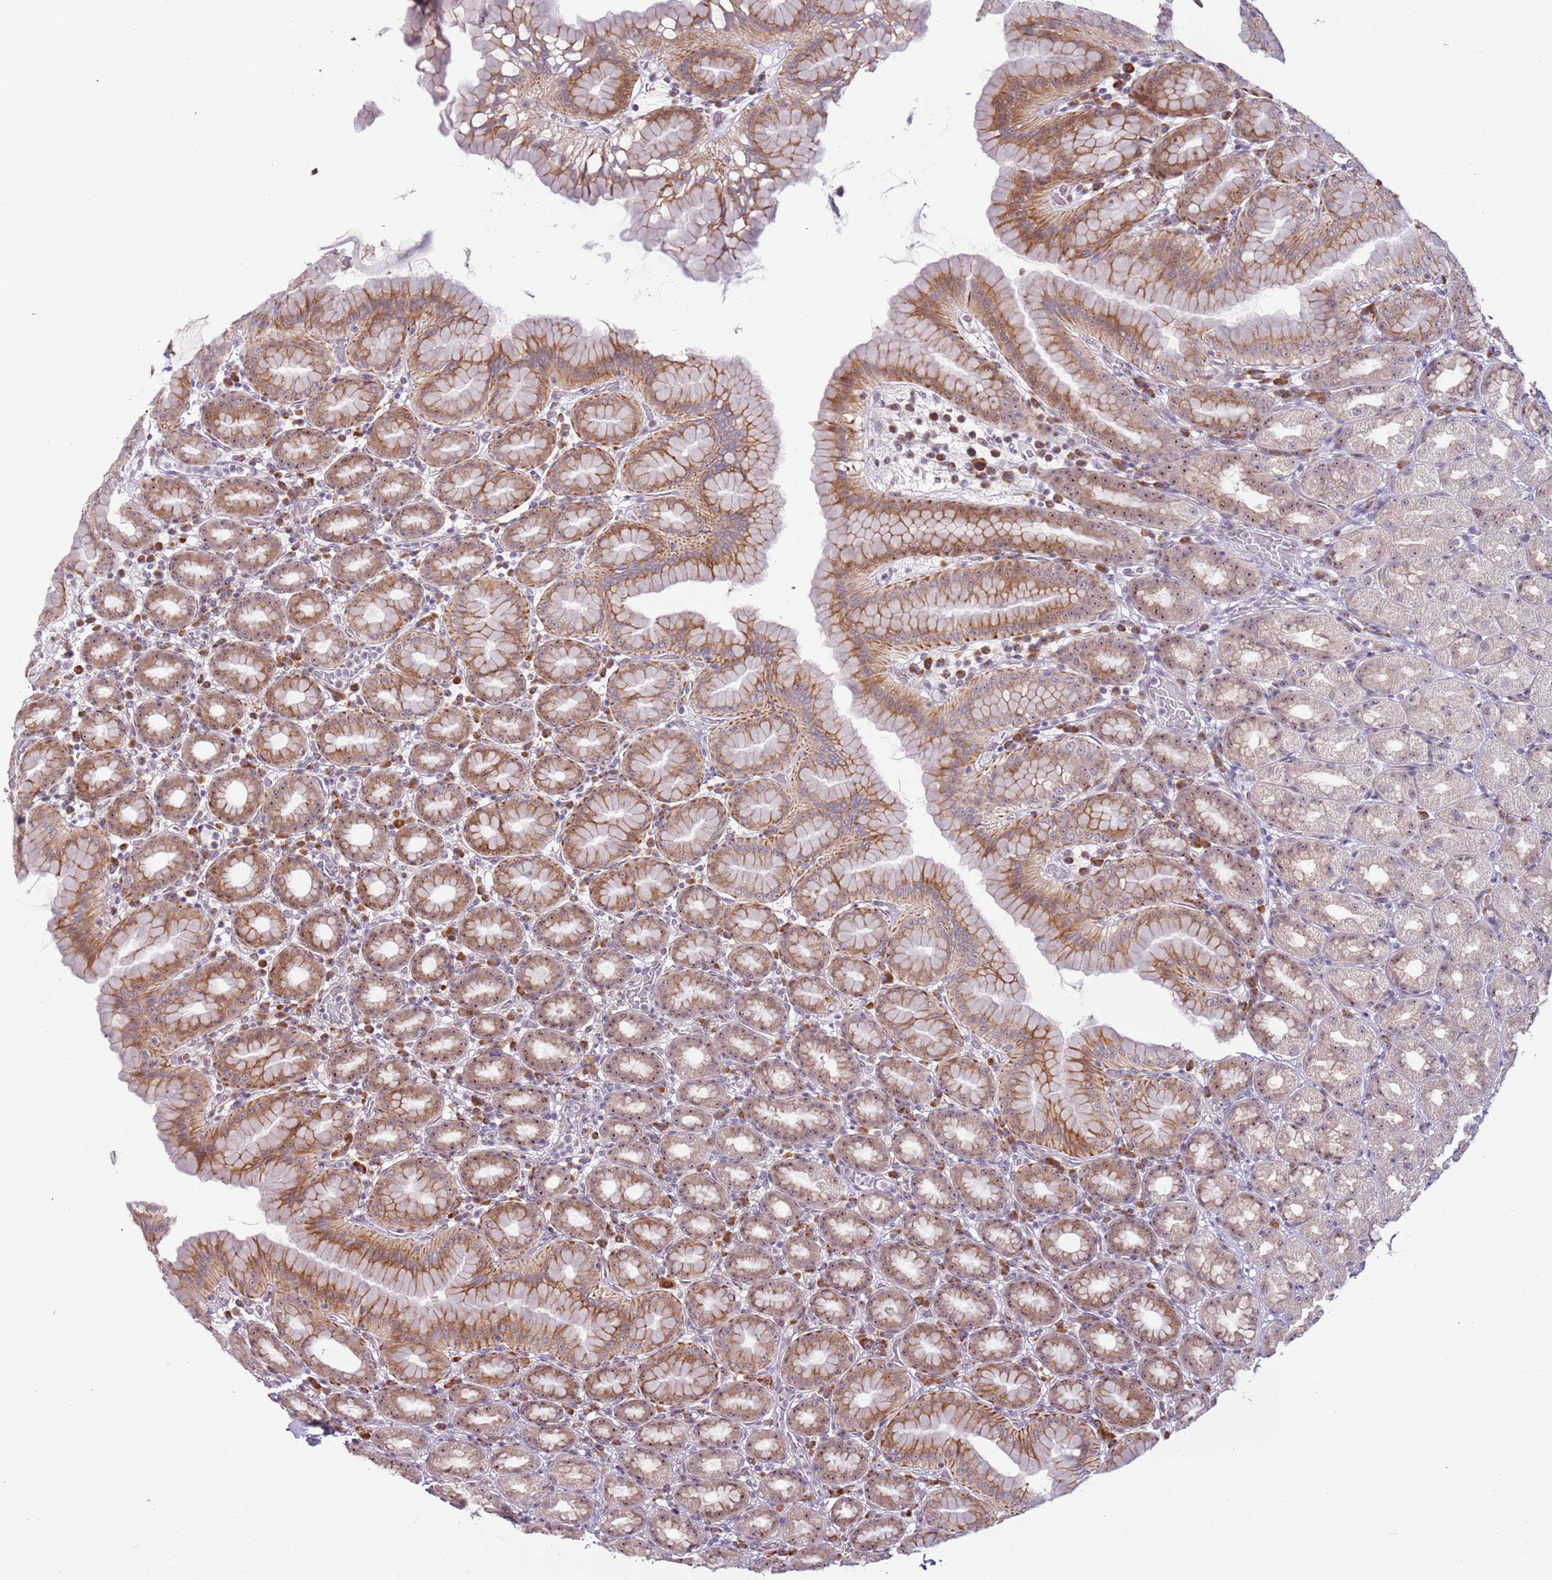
{"staining": {"intensity": "moderate", "quantity": ">75%", "location": "cytoplasmic/membranous,nuclear"}, "tissue": "stomach", "cell_type": "Glandular cells", "image_type": "normal", "snomed": [{"axis": "morphology", "description": "Normal tissue, NOS"}, {"axis": "topography", "description": "Stomach, upper"}], "caption": "Immunohistochemical staining of benign human stomach displays >75% levels of moderate cytoplasmic/membranous,nuclear protein positivity in about >75% of glandular cells.", "gene": "UCMA", "patient": {"sex": "male", "age": 68}}